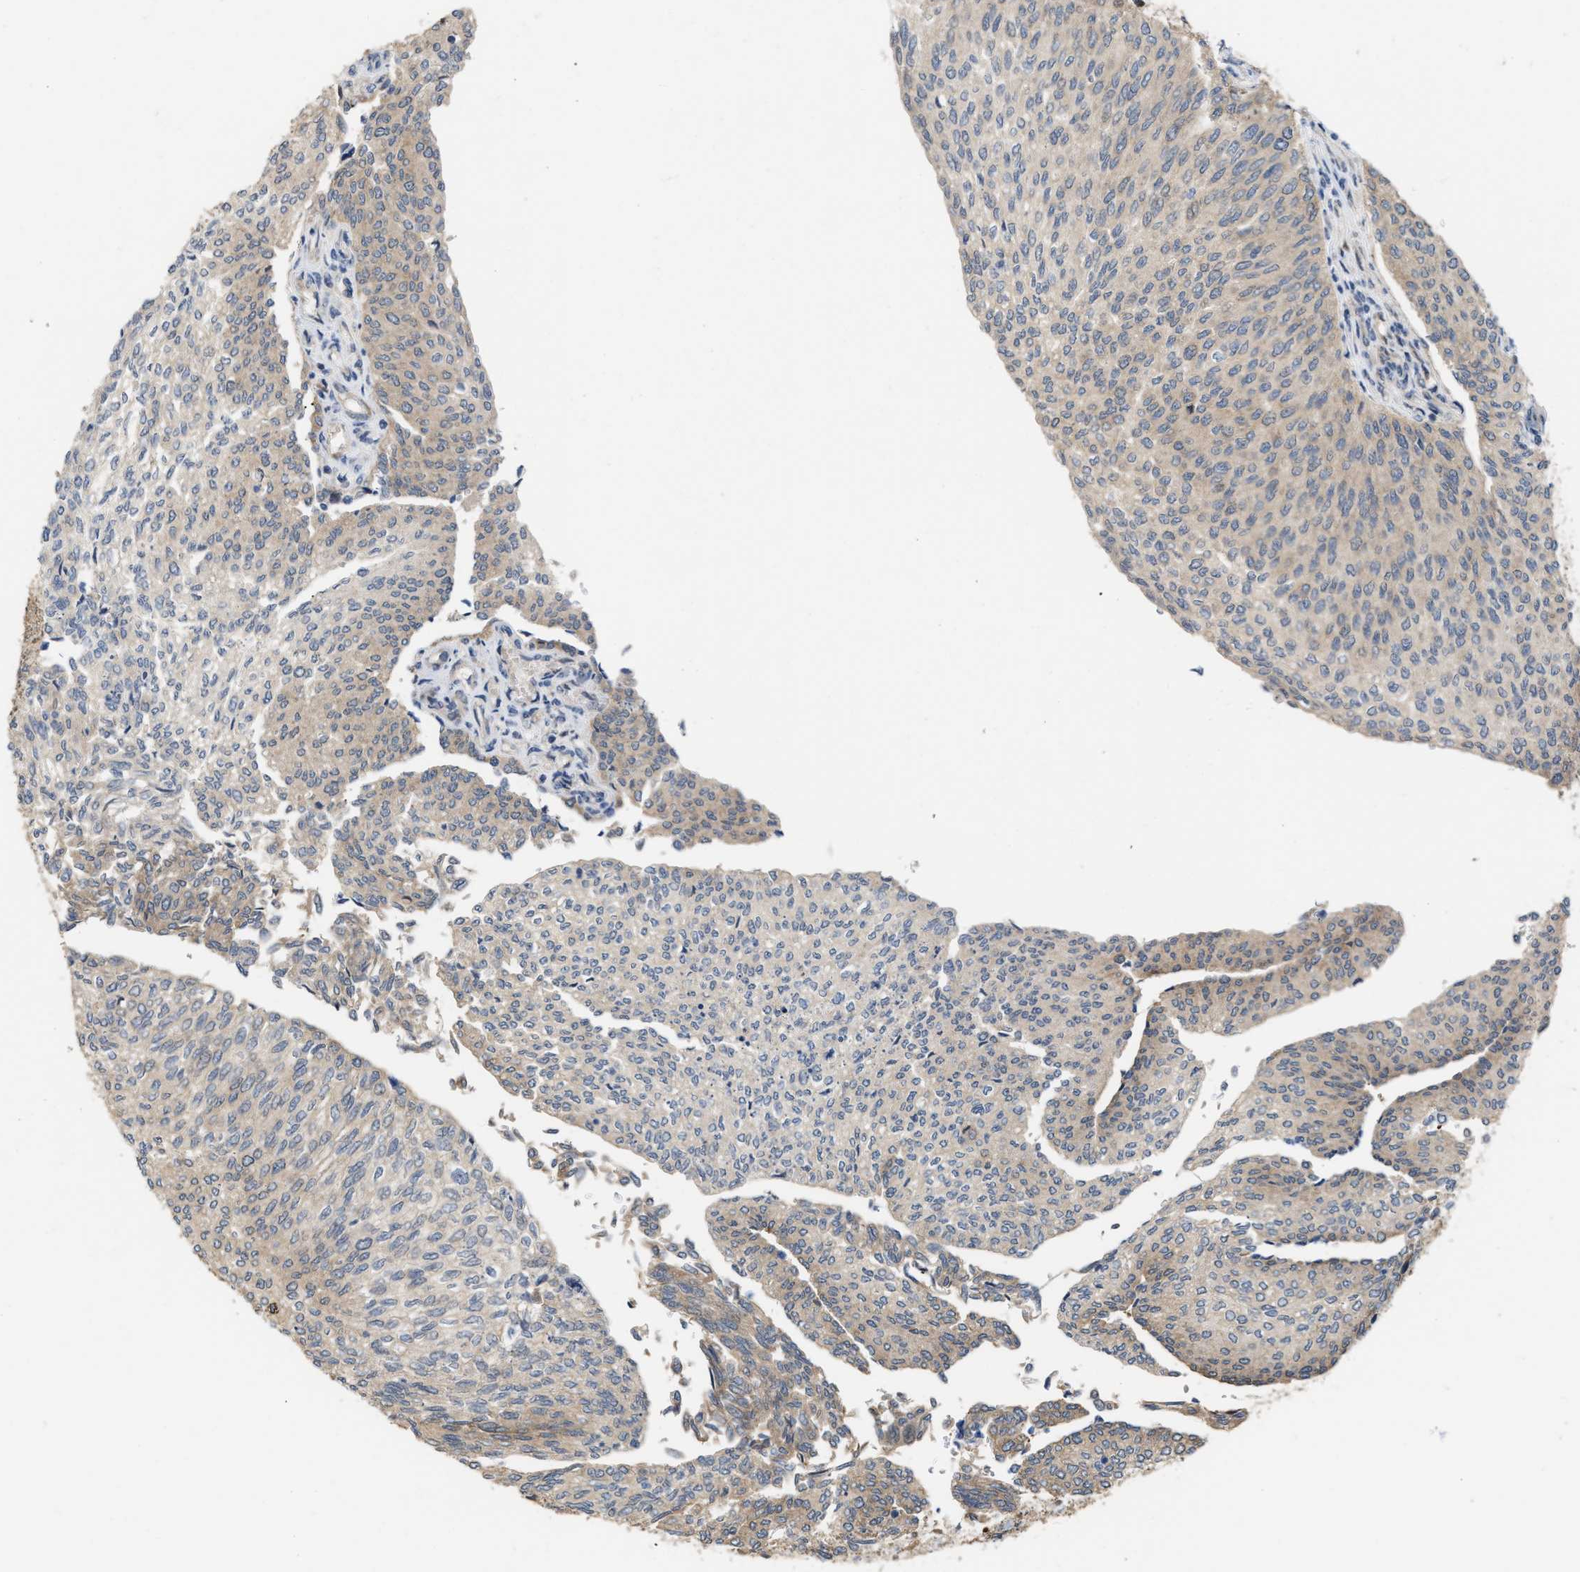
{"staining": {"intensity": "moderate", "quantity": "25%-75%", "location": "cytoplasmic/membranous"}, "tissue": "urothelial cancer", "cell_type": "Tumor cells", "image_type": "cancer", "snomed": [{"axis": "morphology", "description": "Urothelial carcinoma, Low grade"}, {"axis": "topography", "description": "Urinary bladder"}], "caption": "IHC of urothelial carcinoma (low-grade) shows medium levels of moderate cytoplasmic/membranous positivity in approximately 25%-75% of tumor cells.", "gene": "CSNK1A1", "patient": {"sex": "female", "age": 79}}